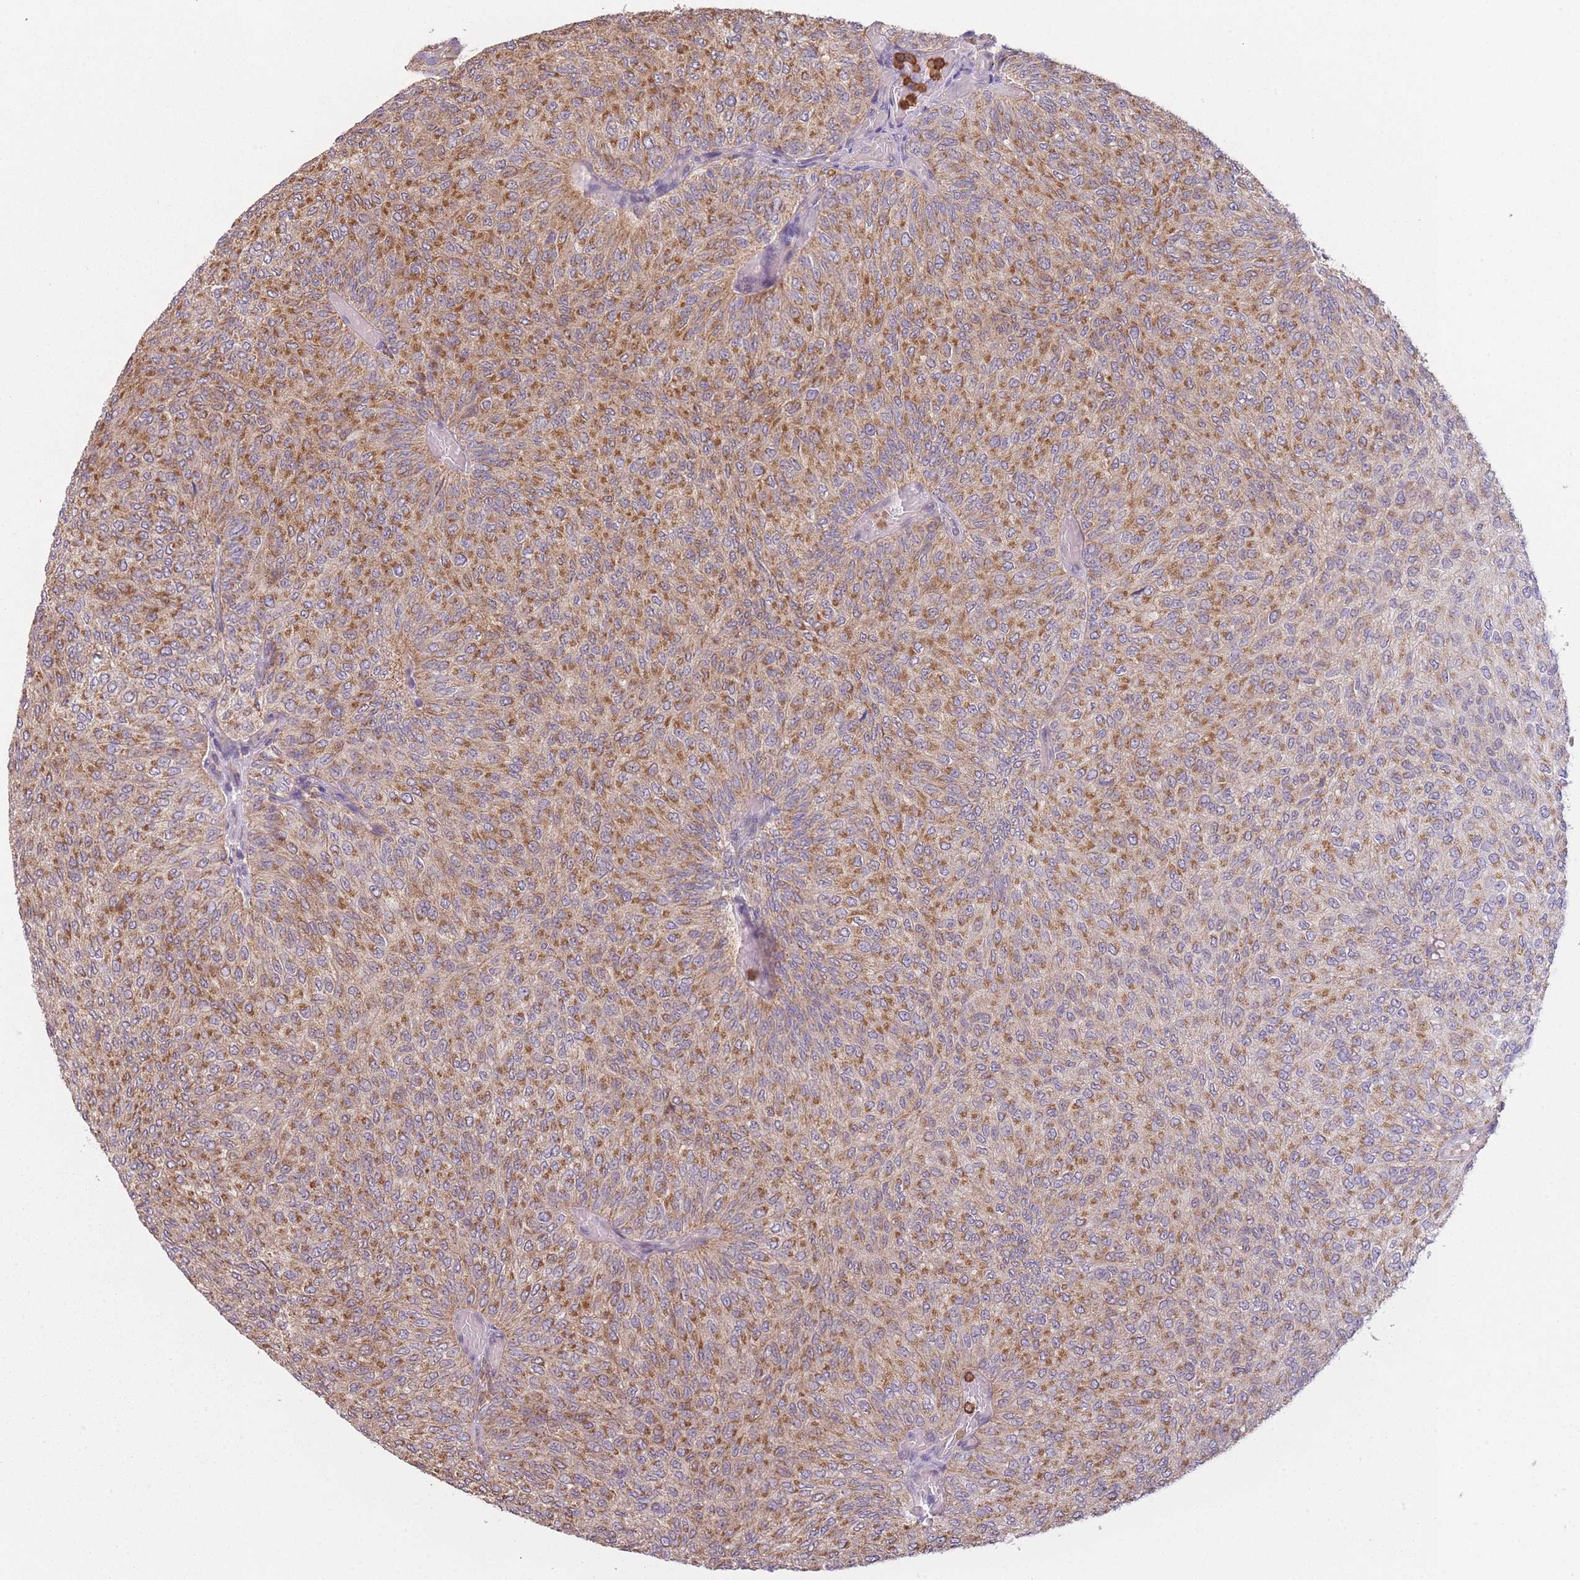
{"staining": {"intensity": "moderate", "quantity": ">75%", "location": "cytoplasmic/membranous"}, "tissue": "urothelial cancer", "cell_type": "Tumor cells", "image_type": "cancer", "snomed": [{"axis": "morphology", "description": "Urothelial carcinoma, Low grade"}, {"axis": "topography", "description": "Urinary bladder"}], "caption": "Protein expression analysis of human urothelial cancer reveals moderate cytoplasmic/membranous positivity in approximately >75% of tumor cells. (DAB (3,3'-diaminobenzidine) = brown stain, brightfield microscopy at high magnification).", "gene": "PRAM1", "patient": {"sex": "male", "age": 78}}